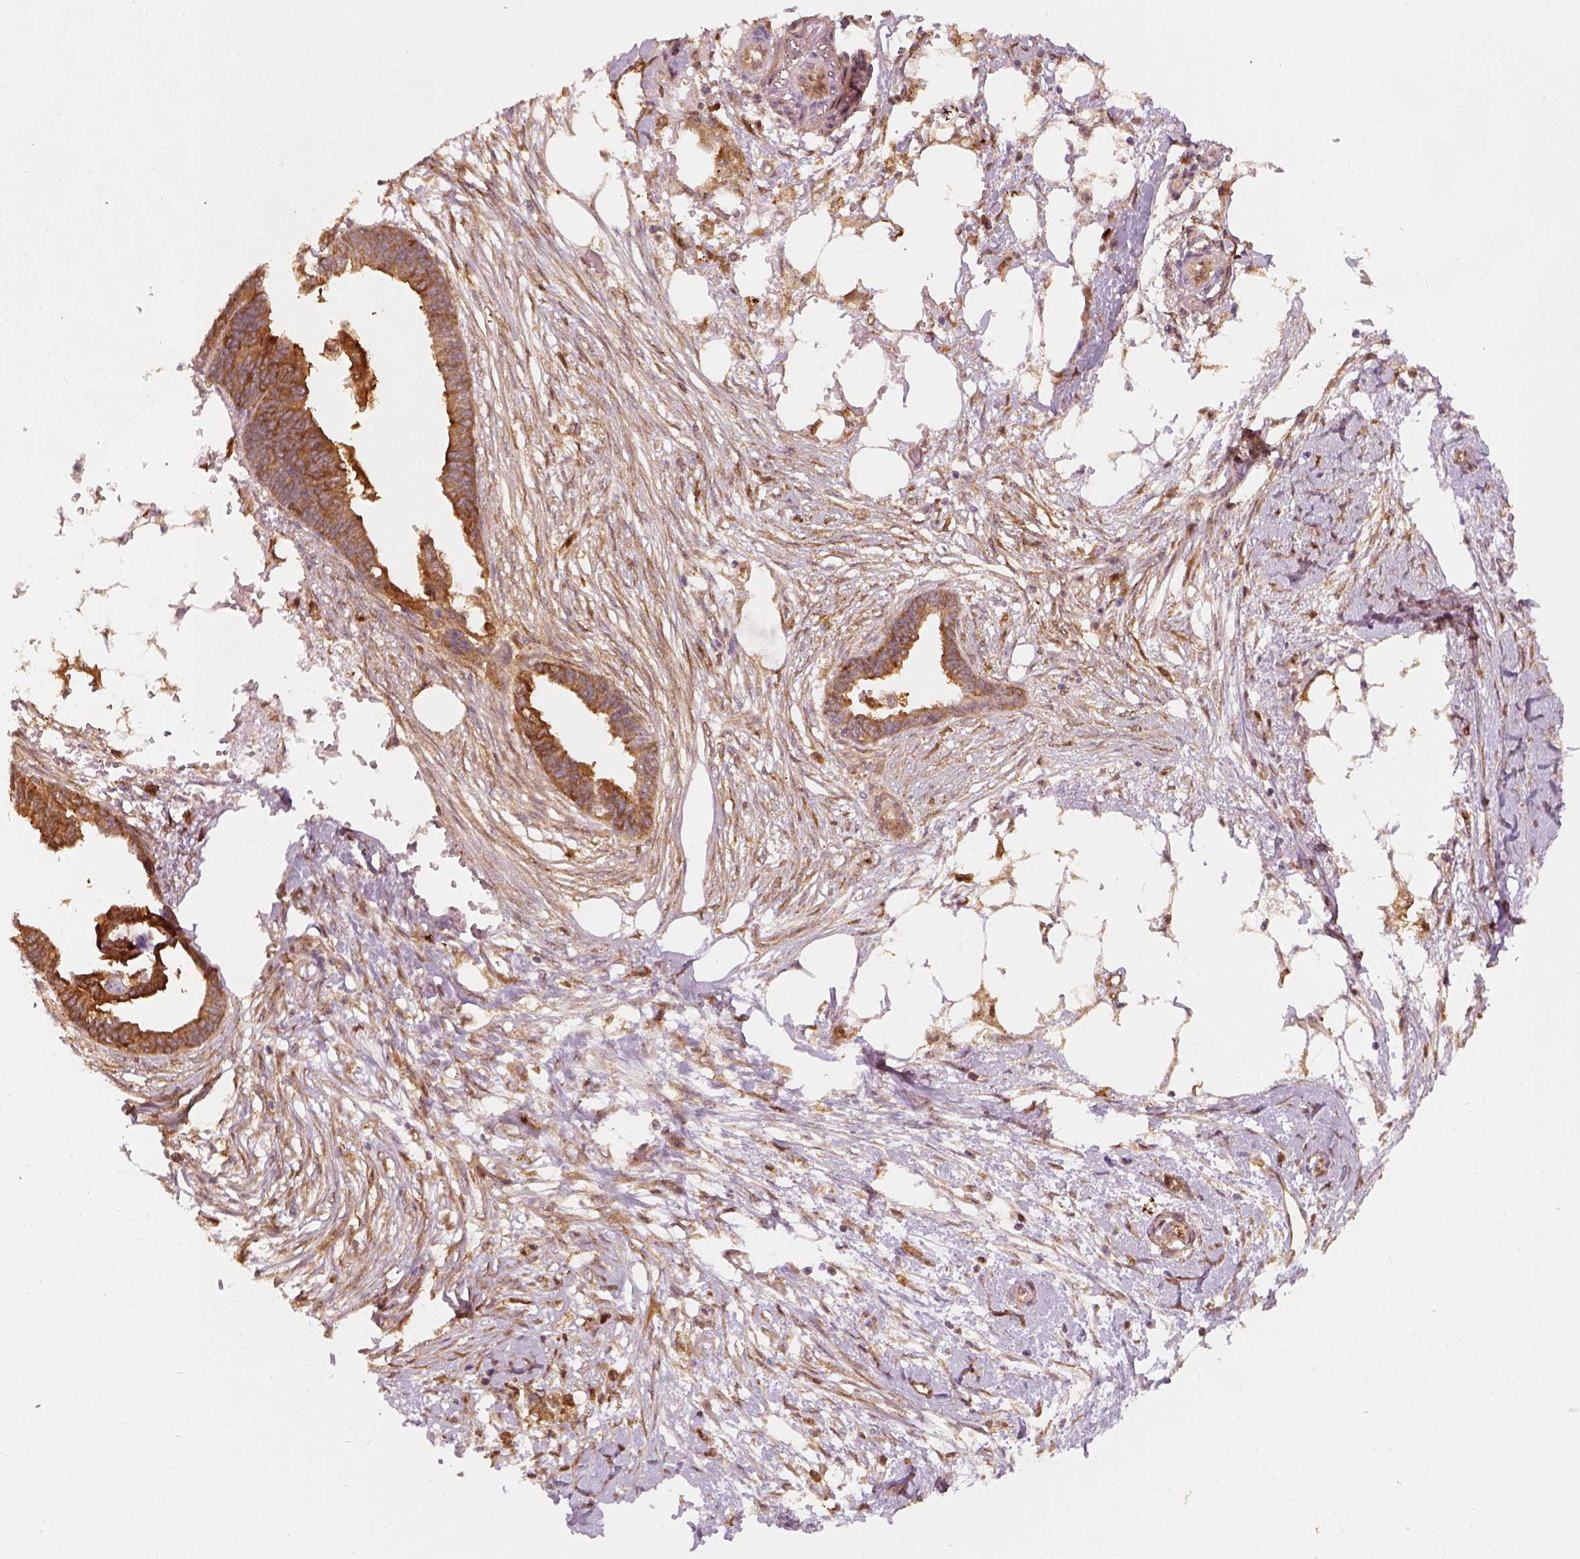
{"staining": {"intensity": "strong", "quantity": ">75%", "location": "cytoplasmic/membranous"}, "tissue": "endometrial cancer", "cell_type": "Tumor cells", "image_type": "cancer", "snomed": [{"axis": "morphology", "description": "Adenocarcinoma, NOS"}, {"axis": "morphology", "description": "Adenocarcinoma, metastatic, NOS"}, {"axis": "topography", "description": "Adipose tissue"}, {"axis": "topography", "description": "Endometrium"}], "caption": "Protein staining exhibits strong cytoplasmic/membranous positivity in approximately >75% of tumor cells in endometrial metastatic adenocarcinoma.", "gene": "SQSTM1", "patient": {"sex": "female", "age": 67}}